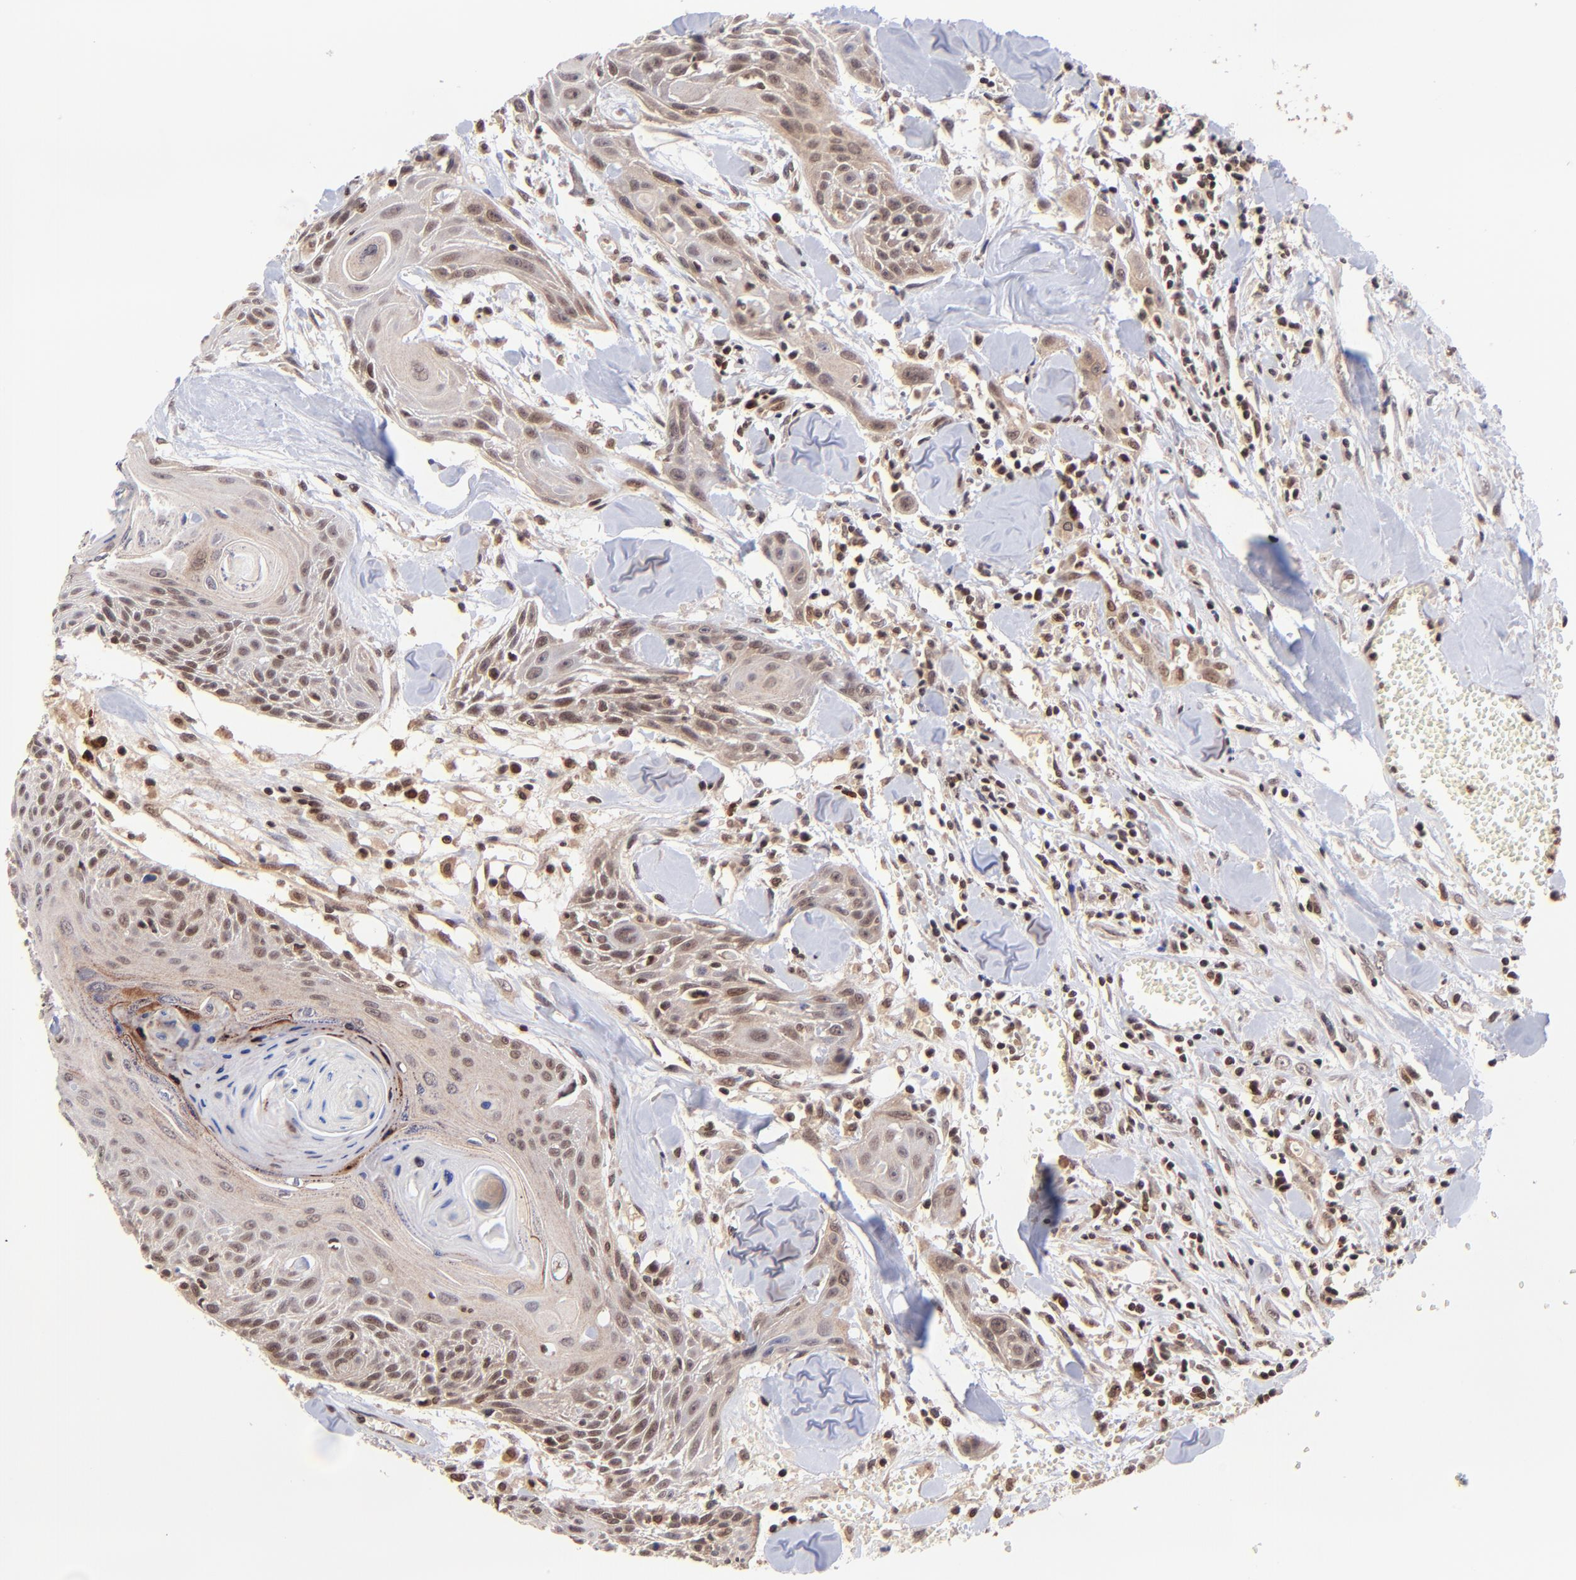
{"staining": {"intensity": "moderate", "quantity": ">75%", "location": "cytoplasmic/membranous,nuclear"}, "tissue": "head and neck cancer", "cell_type": "Tumor cells", "image_type": "cancer", "snomed": [{"axis": "morphology", "description": "Squamous cell carcinoma, NOS"}, {"axis": "morphology", "description": "Squamous cell carcinoma, metastatic, NOS"}, {"axis": "topography", "description": "Lymph node"}, {"axis": "topography", "description": "Salivary gland"}, {"axis": "topography", "description": "Head-Neck"}], "caption": "Protein staining of squamous cell carcinoma (head and neck) tissue demonstrates moderate cytoplasmic/membranous and nuclear positivity in approximately >75% of tumor cells.", "gene": "WDR25", "patient": {"sex": "female", "age": 74}}